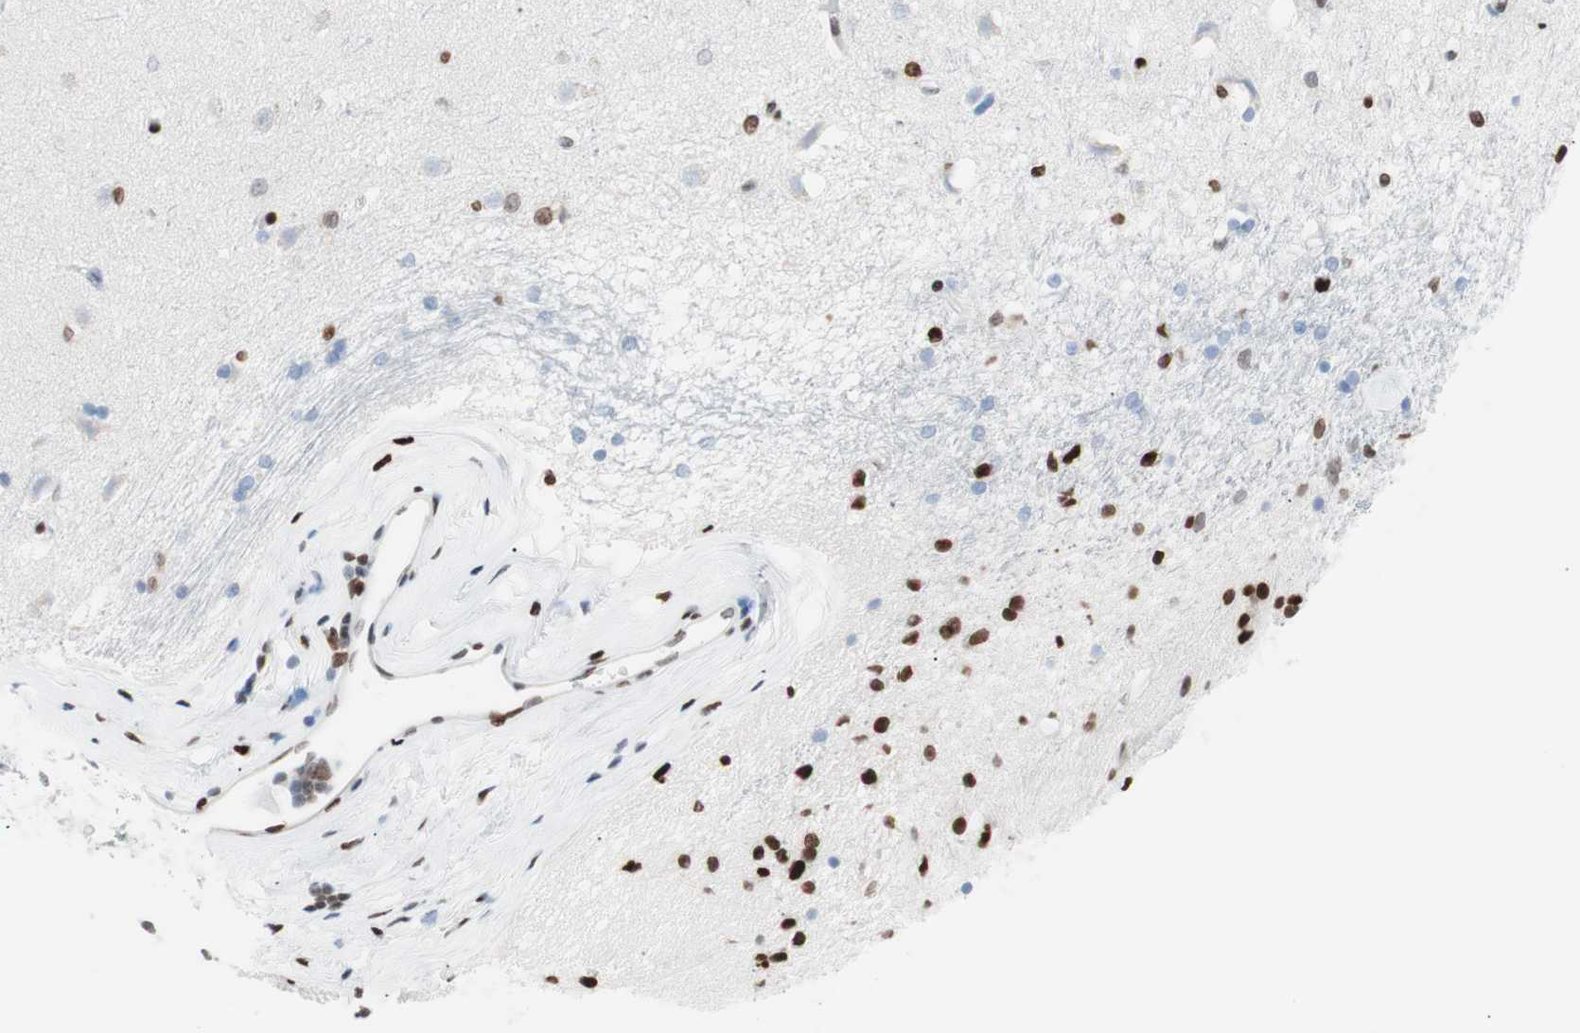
{"staining": {"intensity": "strong", "quantity": "<25%", "location": "nuclear"}, "tissue": "caudate", "cell_type": "Glial cells", "image_type": "normal", "snomed": [{"axis": "morphology", "description": "Normal tissue, NOS"}, {"axis": "topography", "description": "Lateral ventricle wall"}], "caption": "Protein staining displays strong nuclear staining in about <25% of glial cells in normal caudate.", "gene": "CEBPB", "patient": {"sex": "female", "age": 19}}